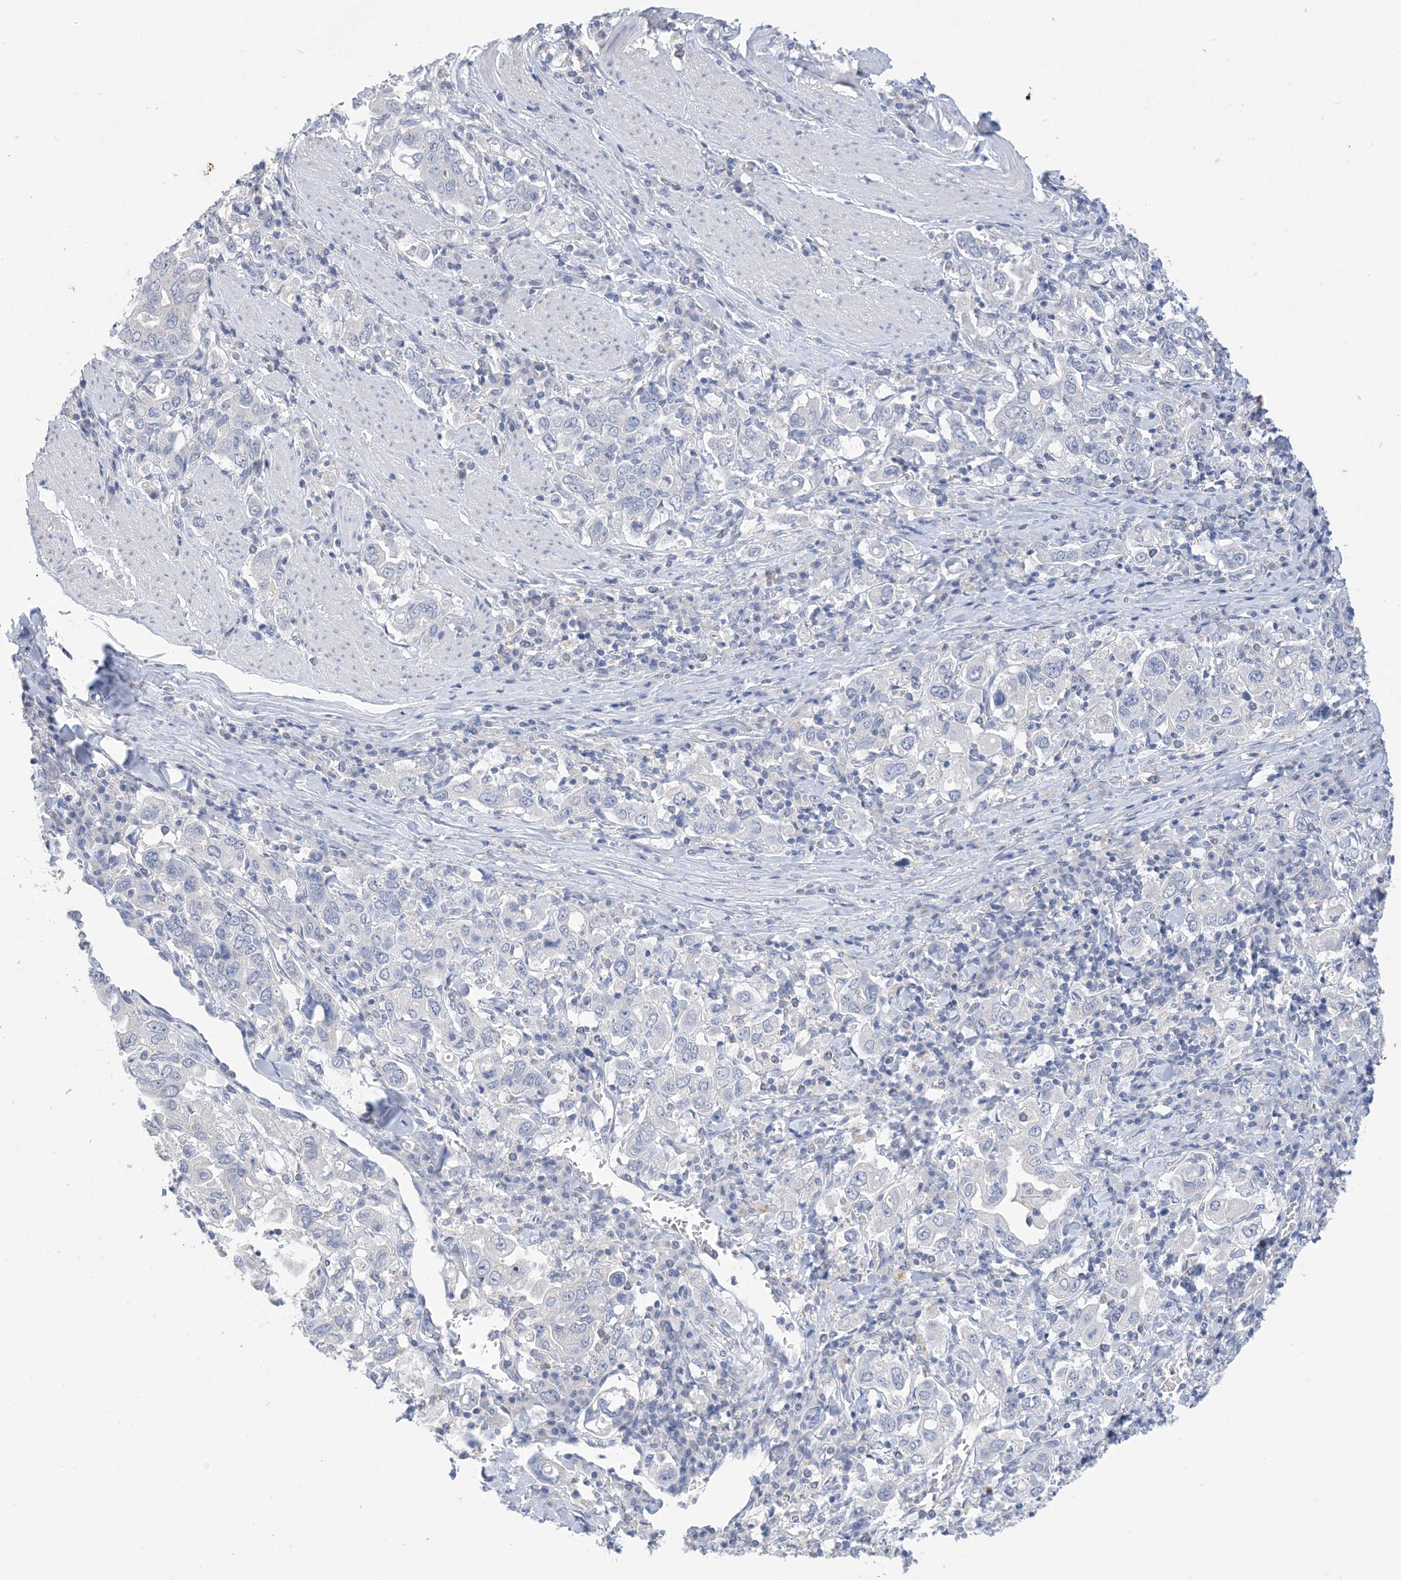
{"staining": {"intensity": "negative", "quantity": "none", "location": "none"}, "tissue": "stomach cancer", "cell_type": "Tumor cells", "image_type": "cancer", "snomed": [{"axis": "morphology", "description": "Adenocarcinoma, NOS"}, {"axis": "topography", "description": "Stomach, upper"}], "caption": "Micrograph shows no significant protein expression in tumor cells of stomach cancer (adenocarcinoma).", "gene": "DSC3", "patient": {"sex": "male", "age": 62}}